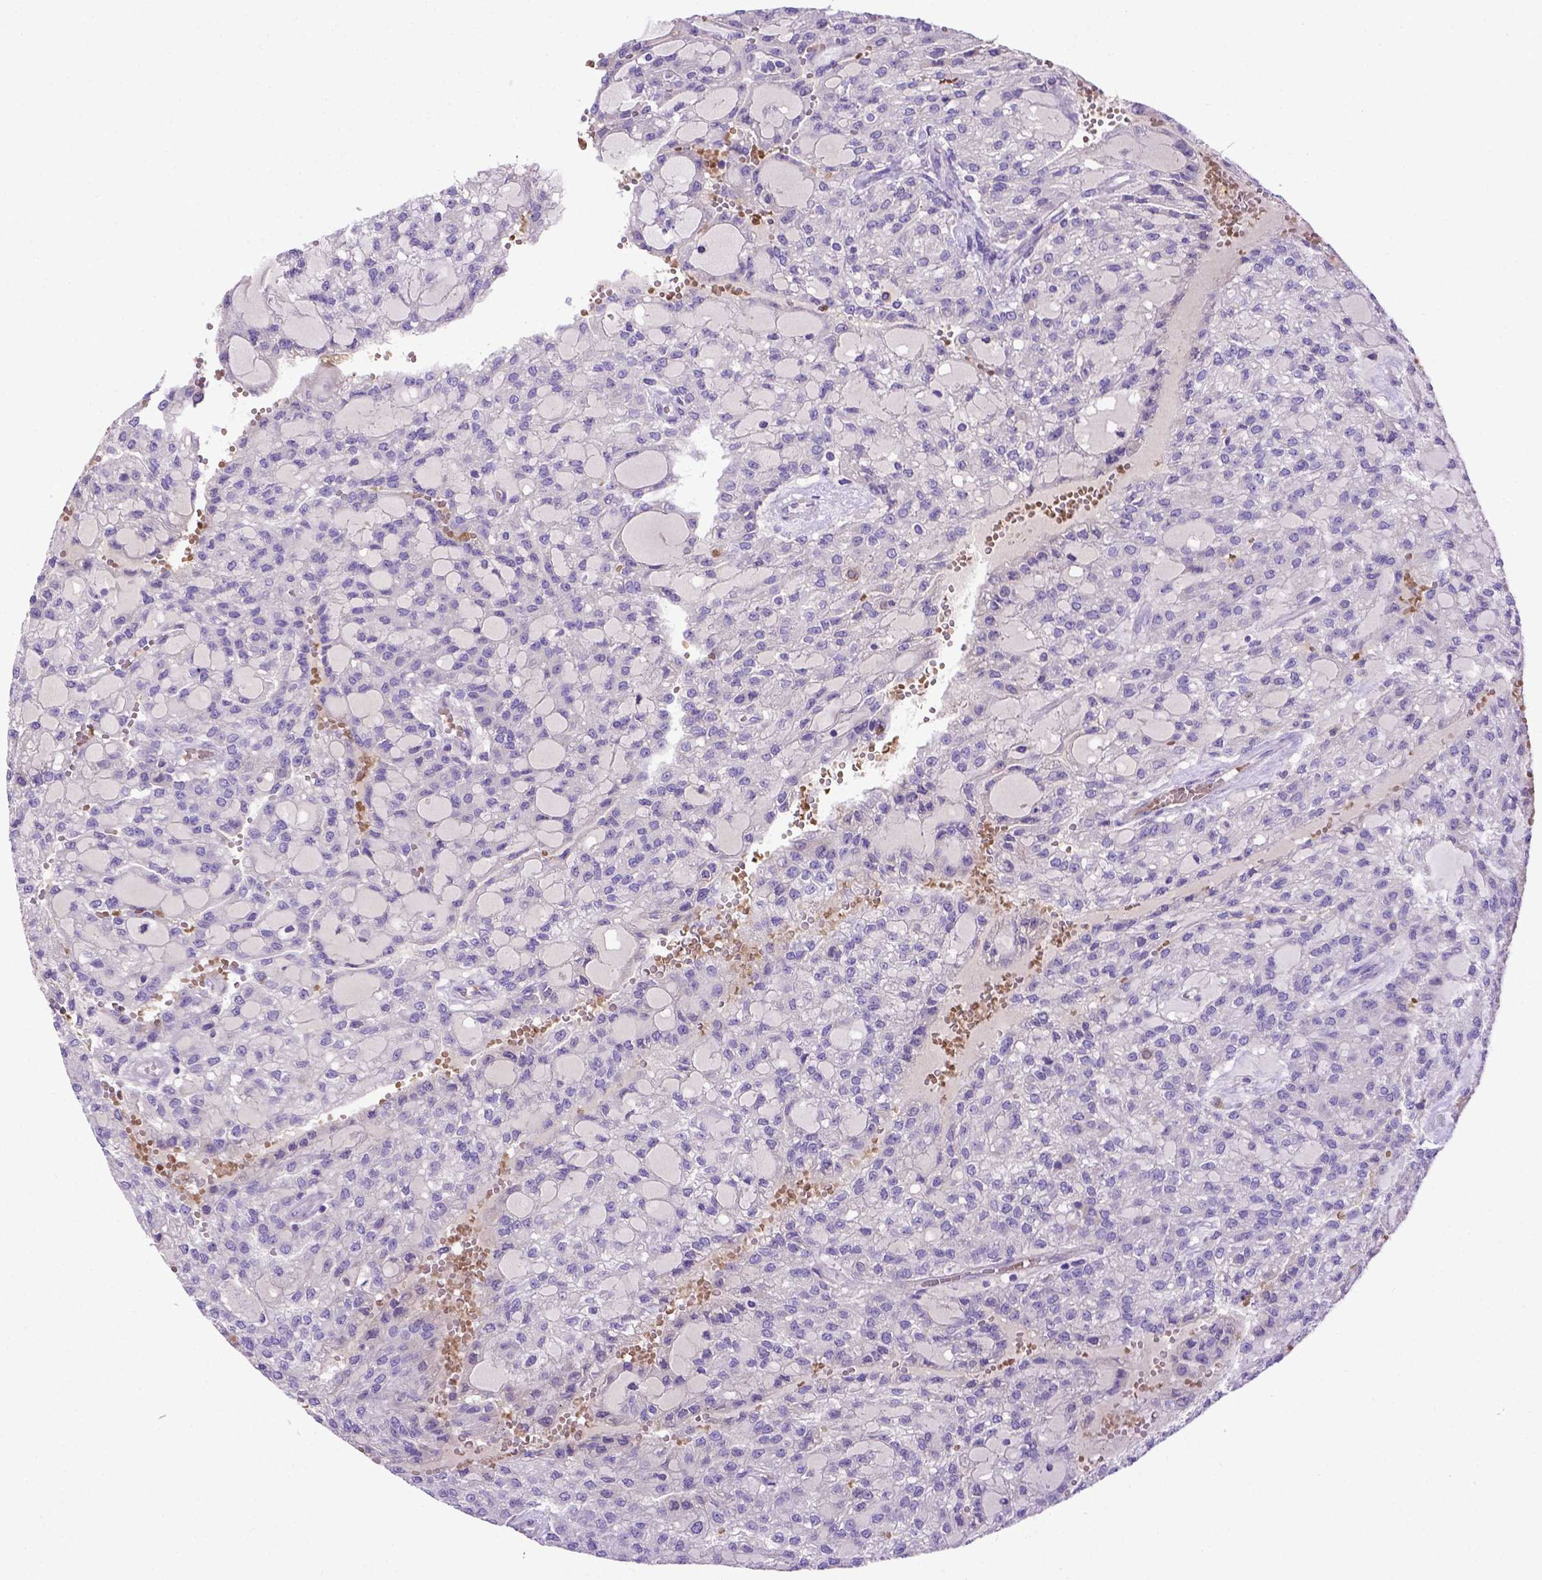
{"staining": {"intensity": "negative", "quantity": "none", "location": "none"}, "tissue": "renal cancer", "cell_type": "Tumor cells", "image_type": "cancer", "snomed": [{"axis": "morphology", "description": "Adenocarcinoma, NOS"}, {"axis": "topography", "description": "Kidney"}], "caption": "This photomicrograph is of renal cancer stained with immunohistochemistry (IHC) to label a protein in brown with the nuclei are counter-stained blue. There is no staining in tumor cells. The staining is performed using DAB (3,3'-diaminobenzidine) brown chromogen with nuclei counter-stained in using hematoxylin.", "gene": "ADAM12", "patient": {"sex": "male", "age": 63}}